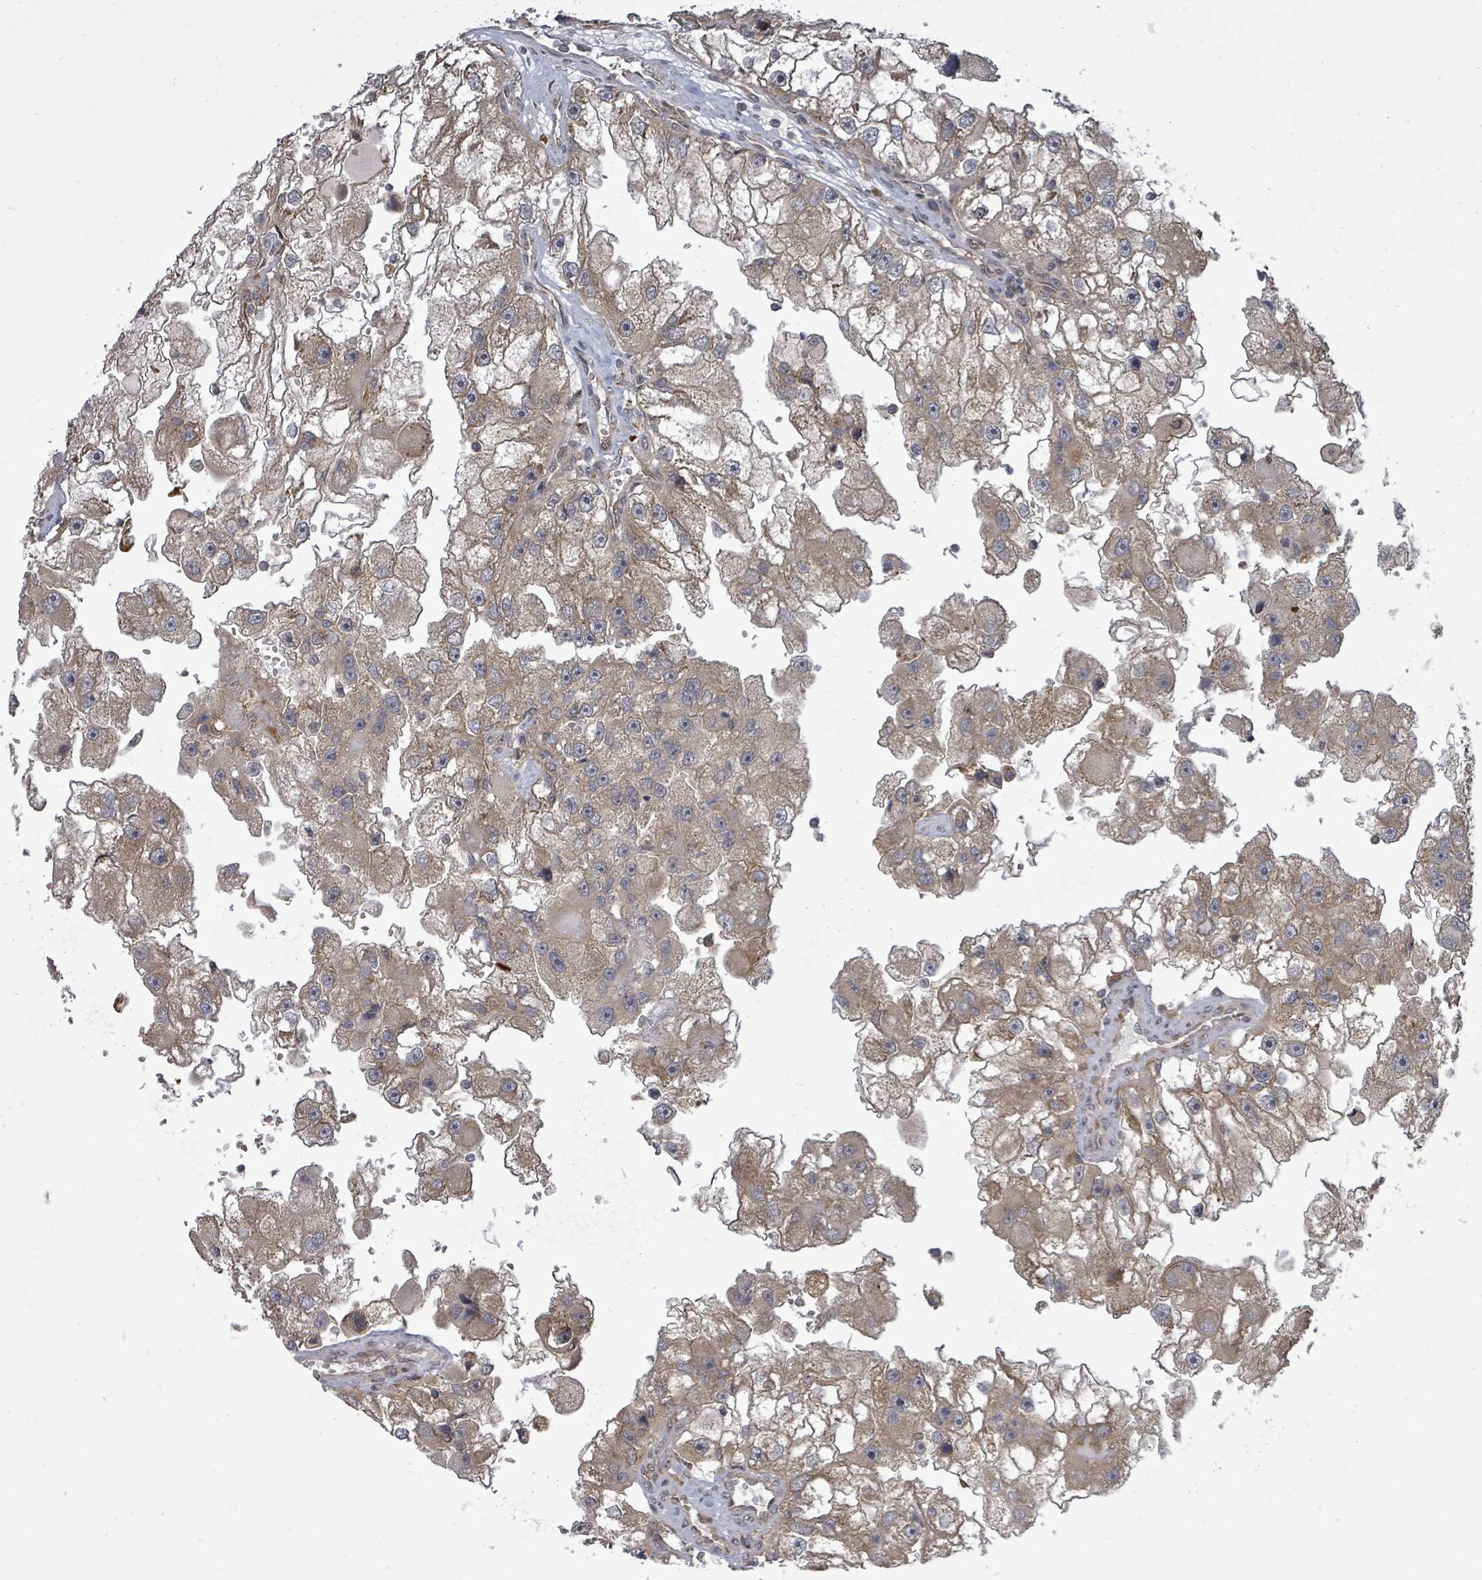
{"staining": {"intensity": "weak", "quantity": ">75%", "location": "cytoplasmic/membranous"}, "tissue": "renal cancer", "cell_type": "Tumor cells", "image_type": "cancer", "snomed": [{"axis": "morphology", "description": "Adenocarcinoma, NOS"}, {"axis": "topography", "description": "Kidney"}], "caption": "A low amount of weak cytoplasmic/membranous staining is appreciated in about >75% of tumor cells in renal cancer (adenocarcinoma) tissue.", "gene": "EIF3C", "patient": {"sex": "male", "age": 63}}